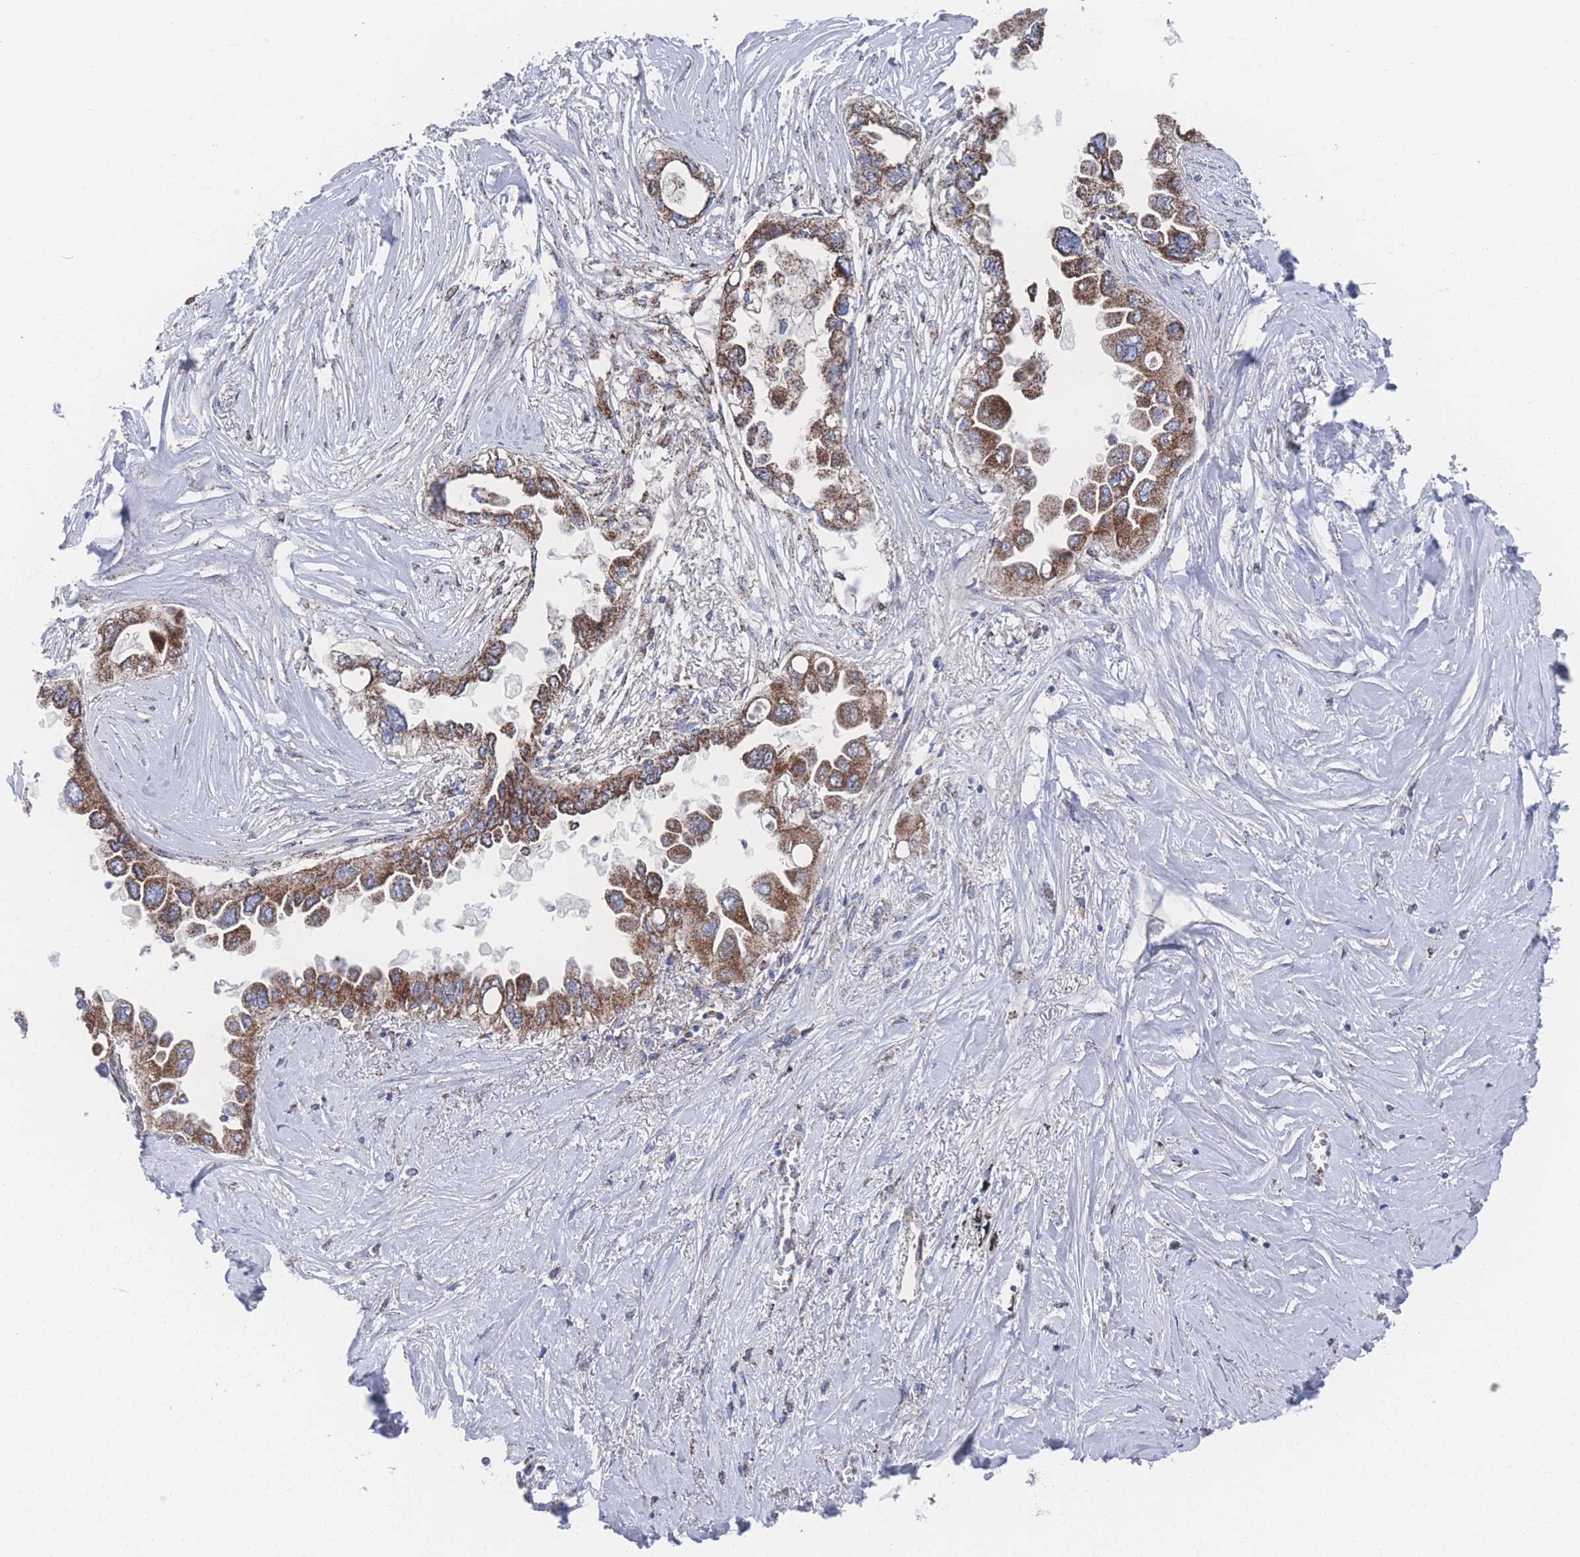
{"staining": {"intensity": "strong", "quantity": ">75%", "location": "cytoplasmic/membranous"}, "tissue": "lung cancer", "cell_type": "Tumor cells", "image_type": "cancer", "snomed": [{"axis": "morphology", "description": "Adenocarcinoma, NOS"}, {"axis": "topography", "description": "Lung"}], "caption": "A high-resolution histopathology image shows IHC staining of lung cancer (adenocarcinoma), which demonstrates strong cytoplasmic/membranous staining in about >75% of tumor cells.", "gene": "PEX14", "patient": {"sex": "female", "age": 76}}